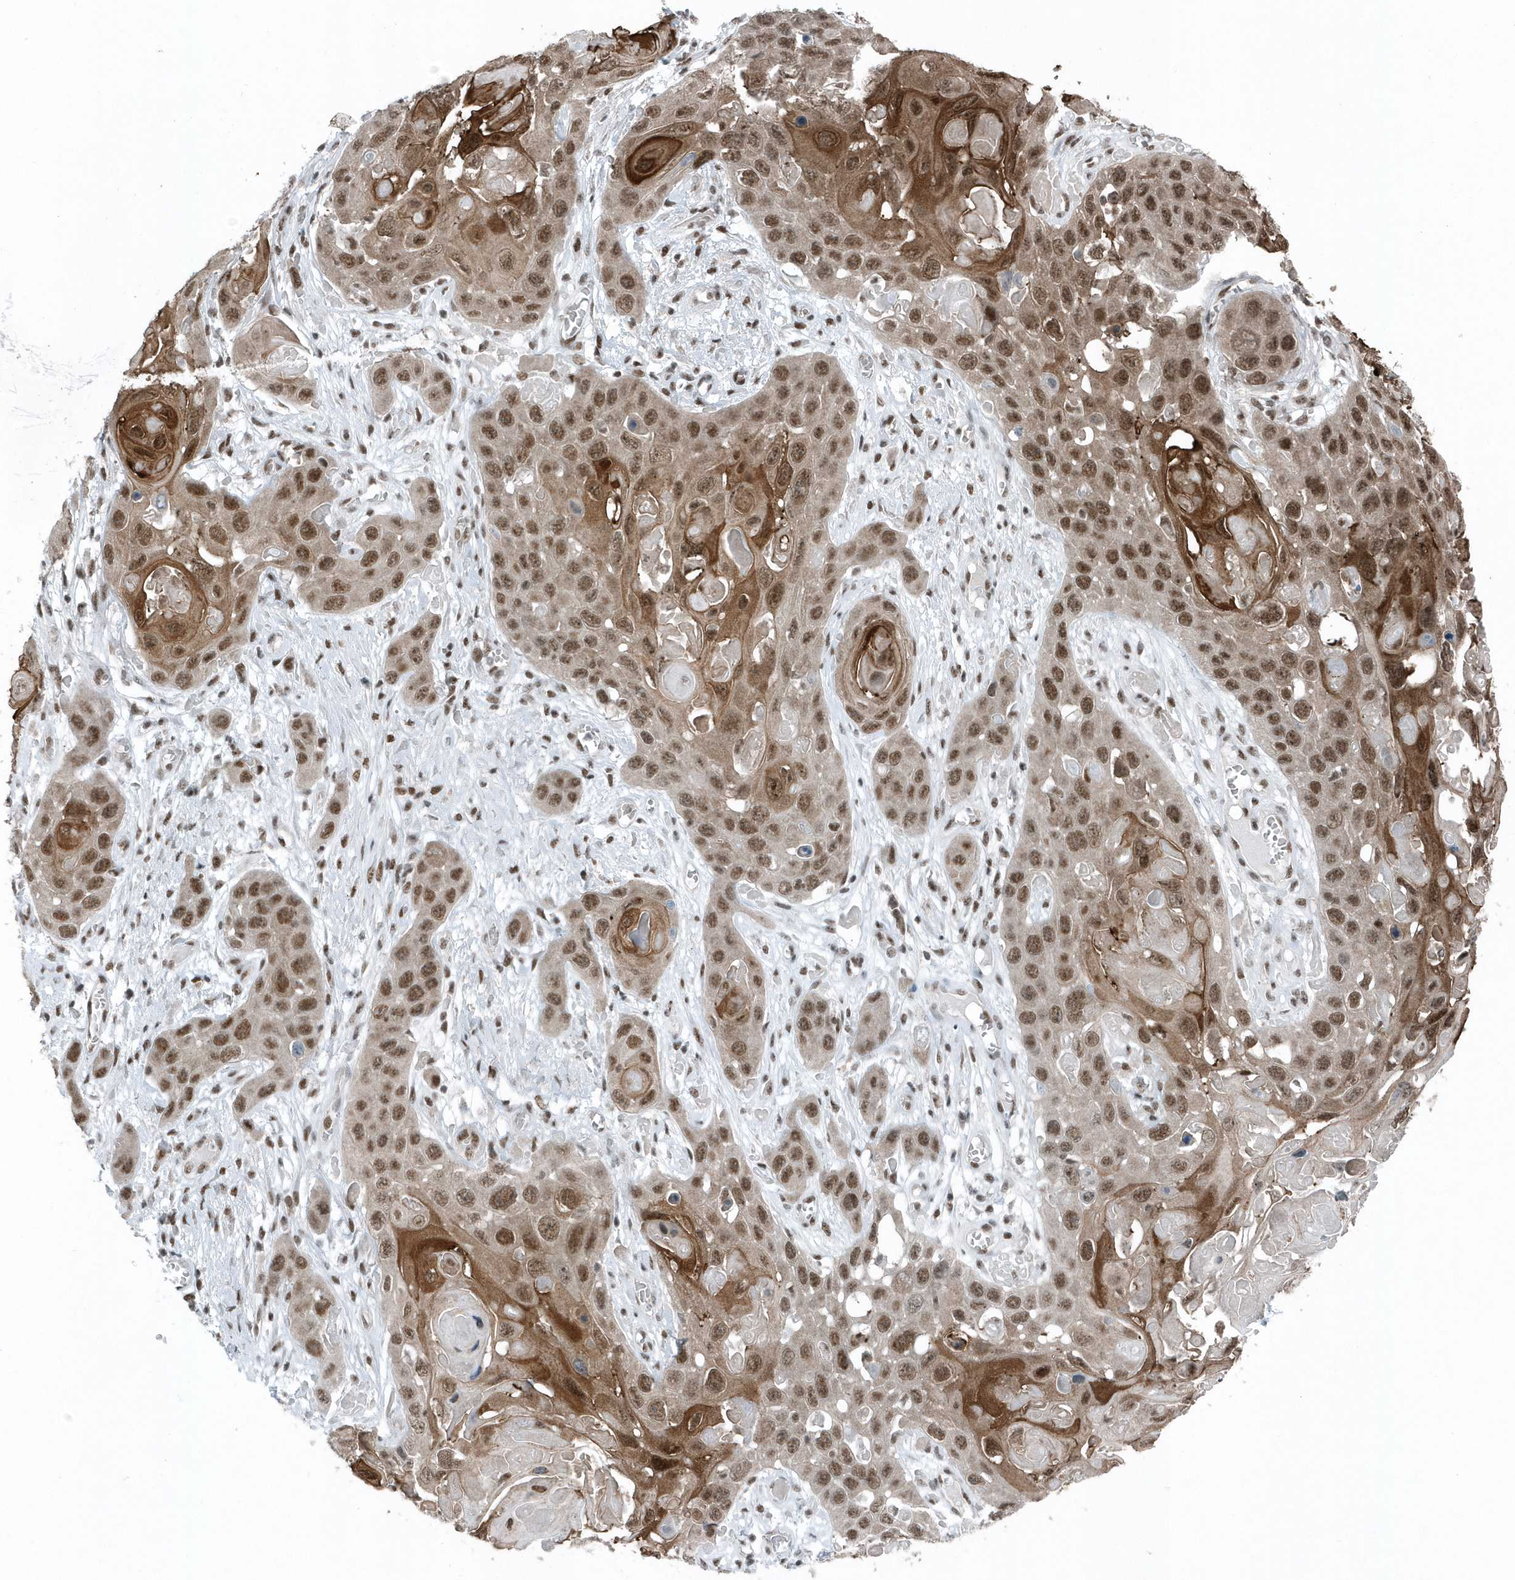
{"staining": {"intensity": "moderate", "quantity": ">75%", "location": "cytoplasmic/membranous,nuclear"}, "tissue": "skin cancer", "cell_type": "Tumor cells", "image_type": "cancer", "snomed": [{"axis": "morphology", "description": "Squamous cell carcinoma, NOS"}, {"axis": "topography", "description": "Skin"}], "caption": "Squamous cell carcinoma (skin) tissue reveals moderate cytoplasmic/membranous and nuclear expression in approximately >75% of tumor cells", "gene": "YTHDC1", "patient": {"sex": "male", "age": 55}}